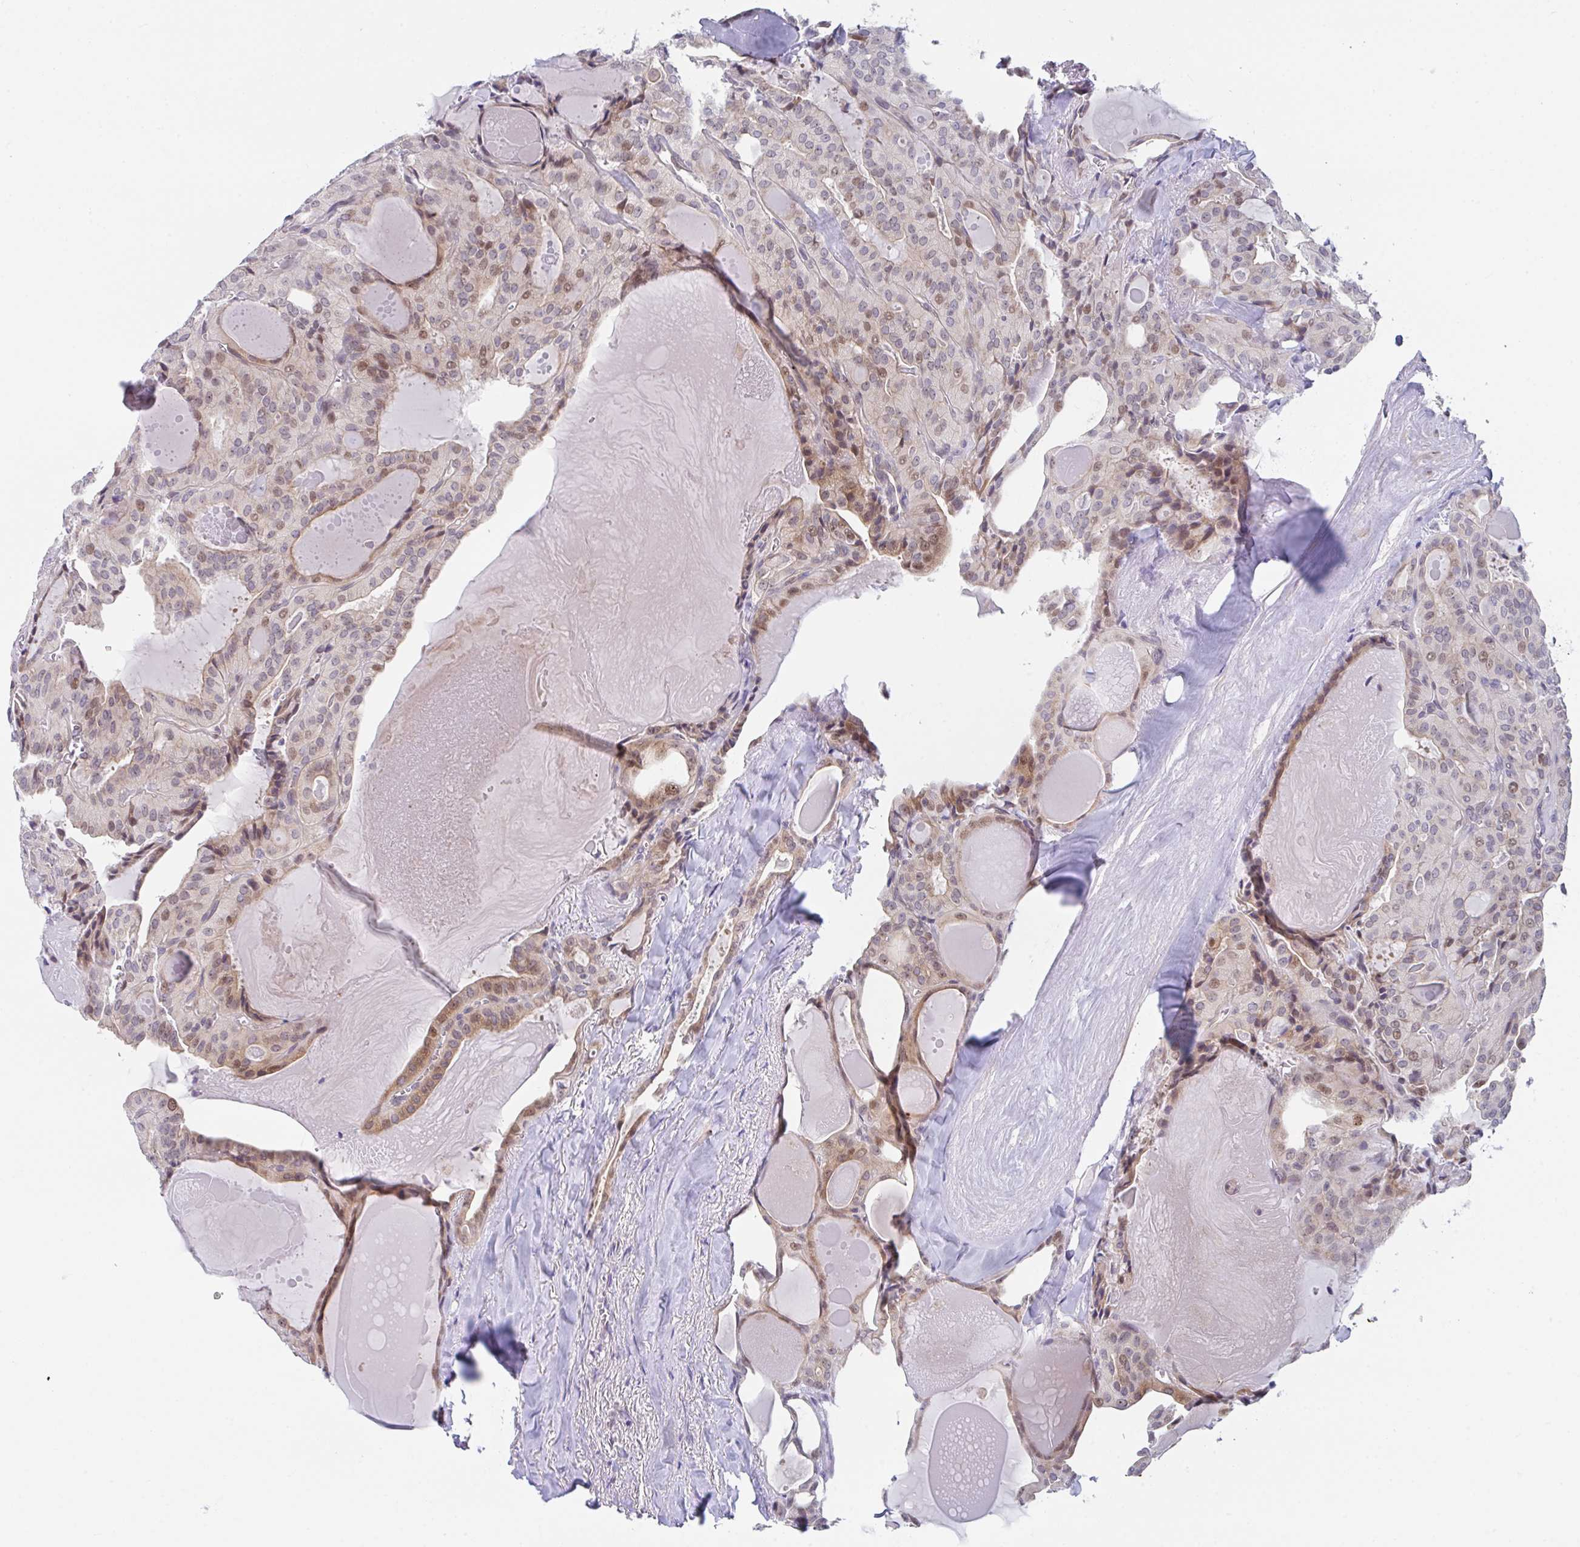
{"staining": {"intensity": "moderate", "quantity": "25%-75%", "location": "nuclear"}, "tissue": "thyroid cancer", "cell_type": "Tumor cells", "image_type": "cancer", "snomed": [{"axis": "morphology", "description": "Papillary adenocarcinoma, NOS"}, {"axis": "topography", "description": "Thyroid gland"}], "caption": "Moderate nuclear staining for a protein is present in approximately 25%-75% of tumor cells of thyroid cancer (papillary adenocarcinoma) using immunohistochemistry (IHC).", "gene": "RBM18", "patient": {"sex": "male", "age": 52}}